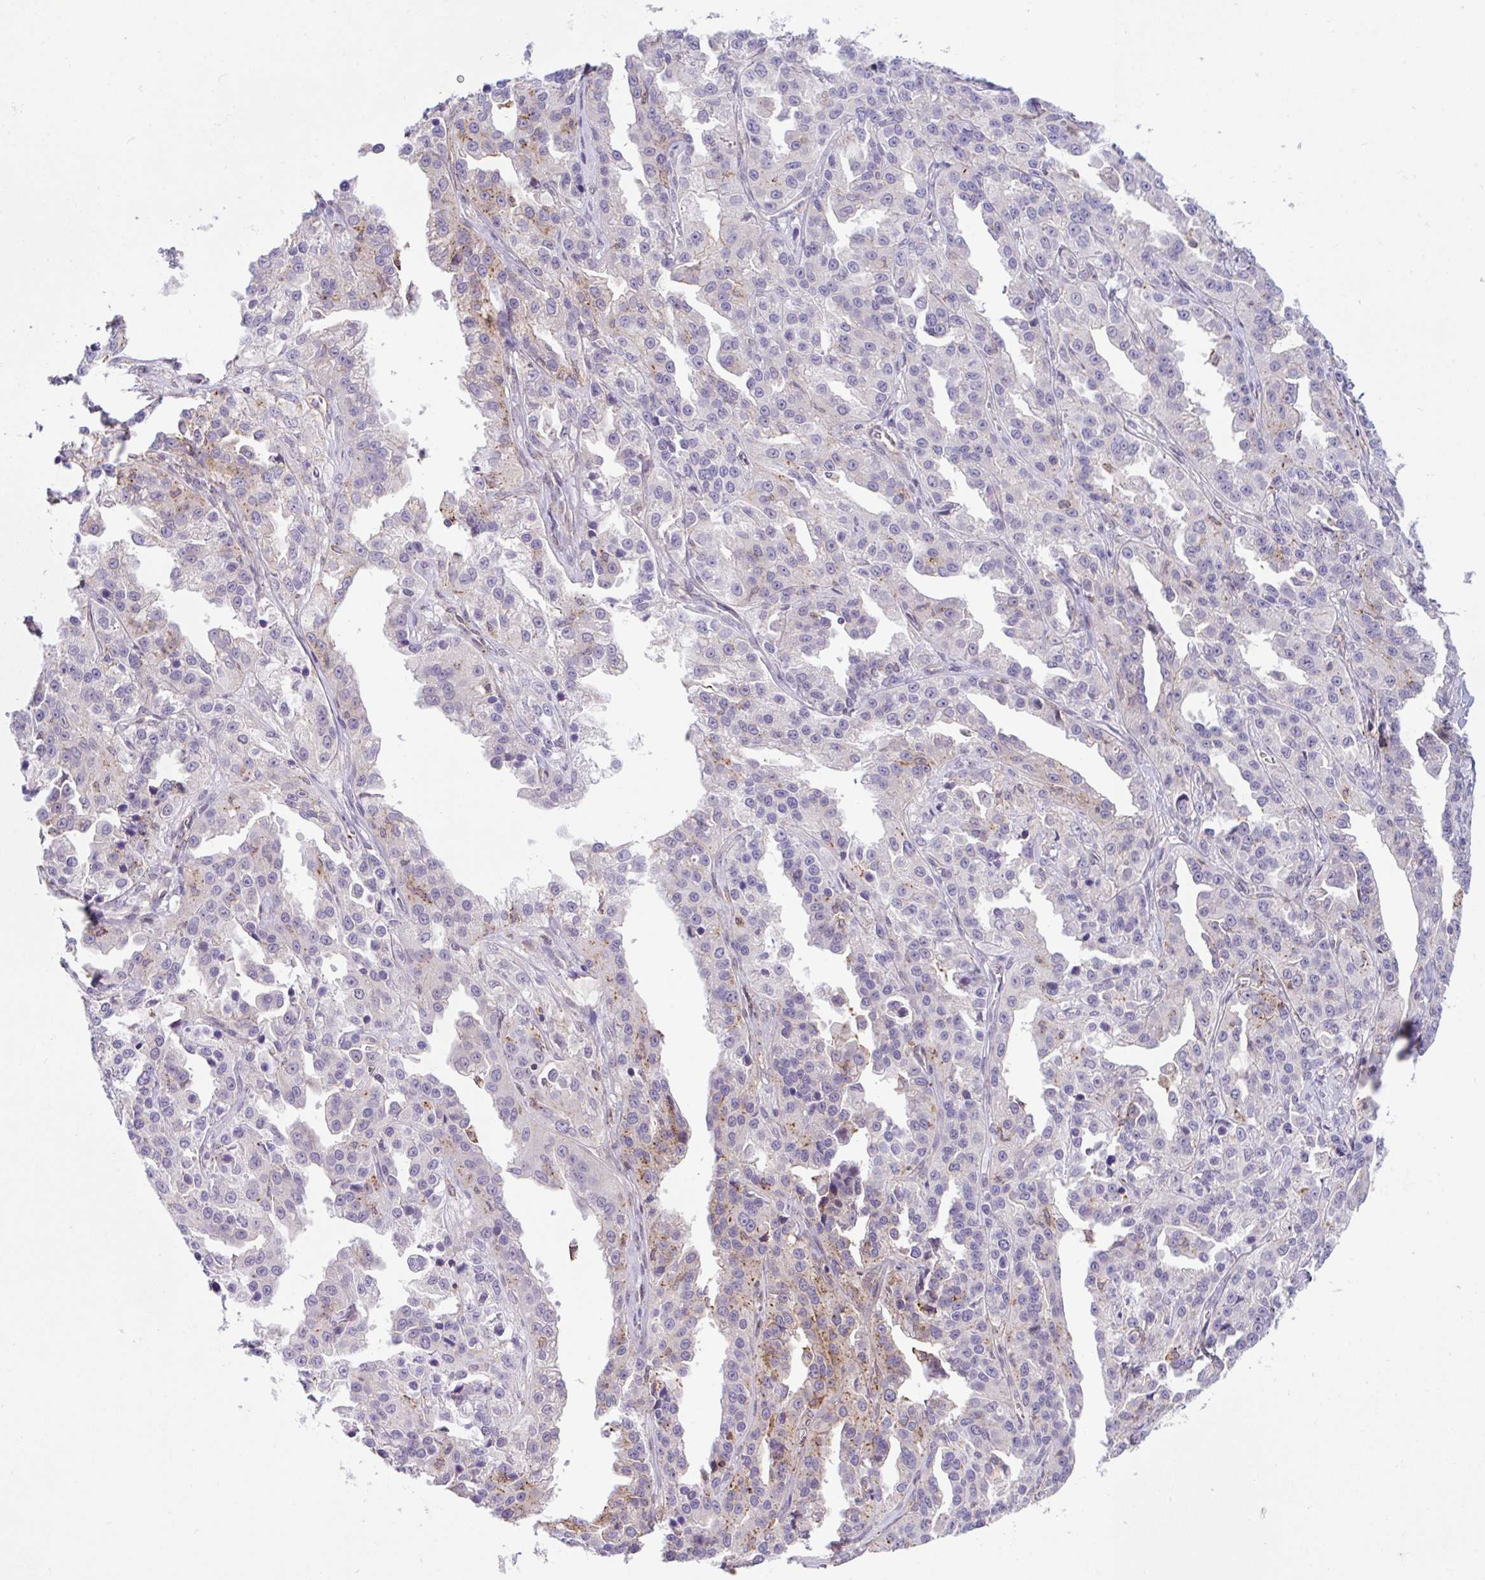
{"staining": {"intensity": "moderate", "quantity": "<25%", "location": "cytoplasmic/membranous"}, "tissue": "ovarian cancer", "cell_type": "Tumor cells", "image_type": "cancer", "snomed": [{"axis": "morphology", "description": "Cystadenocarcinoma, serous, NOS"}, {"axis": "topography", "description": "Ovary"}], "caption": "IHC (DAB) staining of ovarian serous cystadenocarcinoma shows moderate cytoplasmic/membranous protein expression in about <25% of tumor cells.", "gene": "ZBED3", "patient": {"sex": "female", "age": 75}}